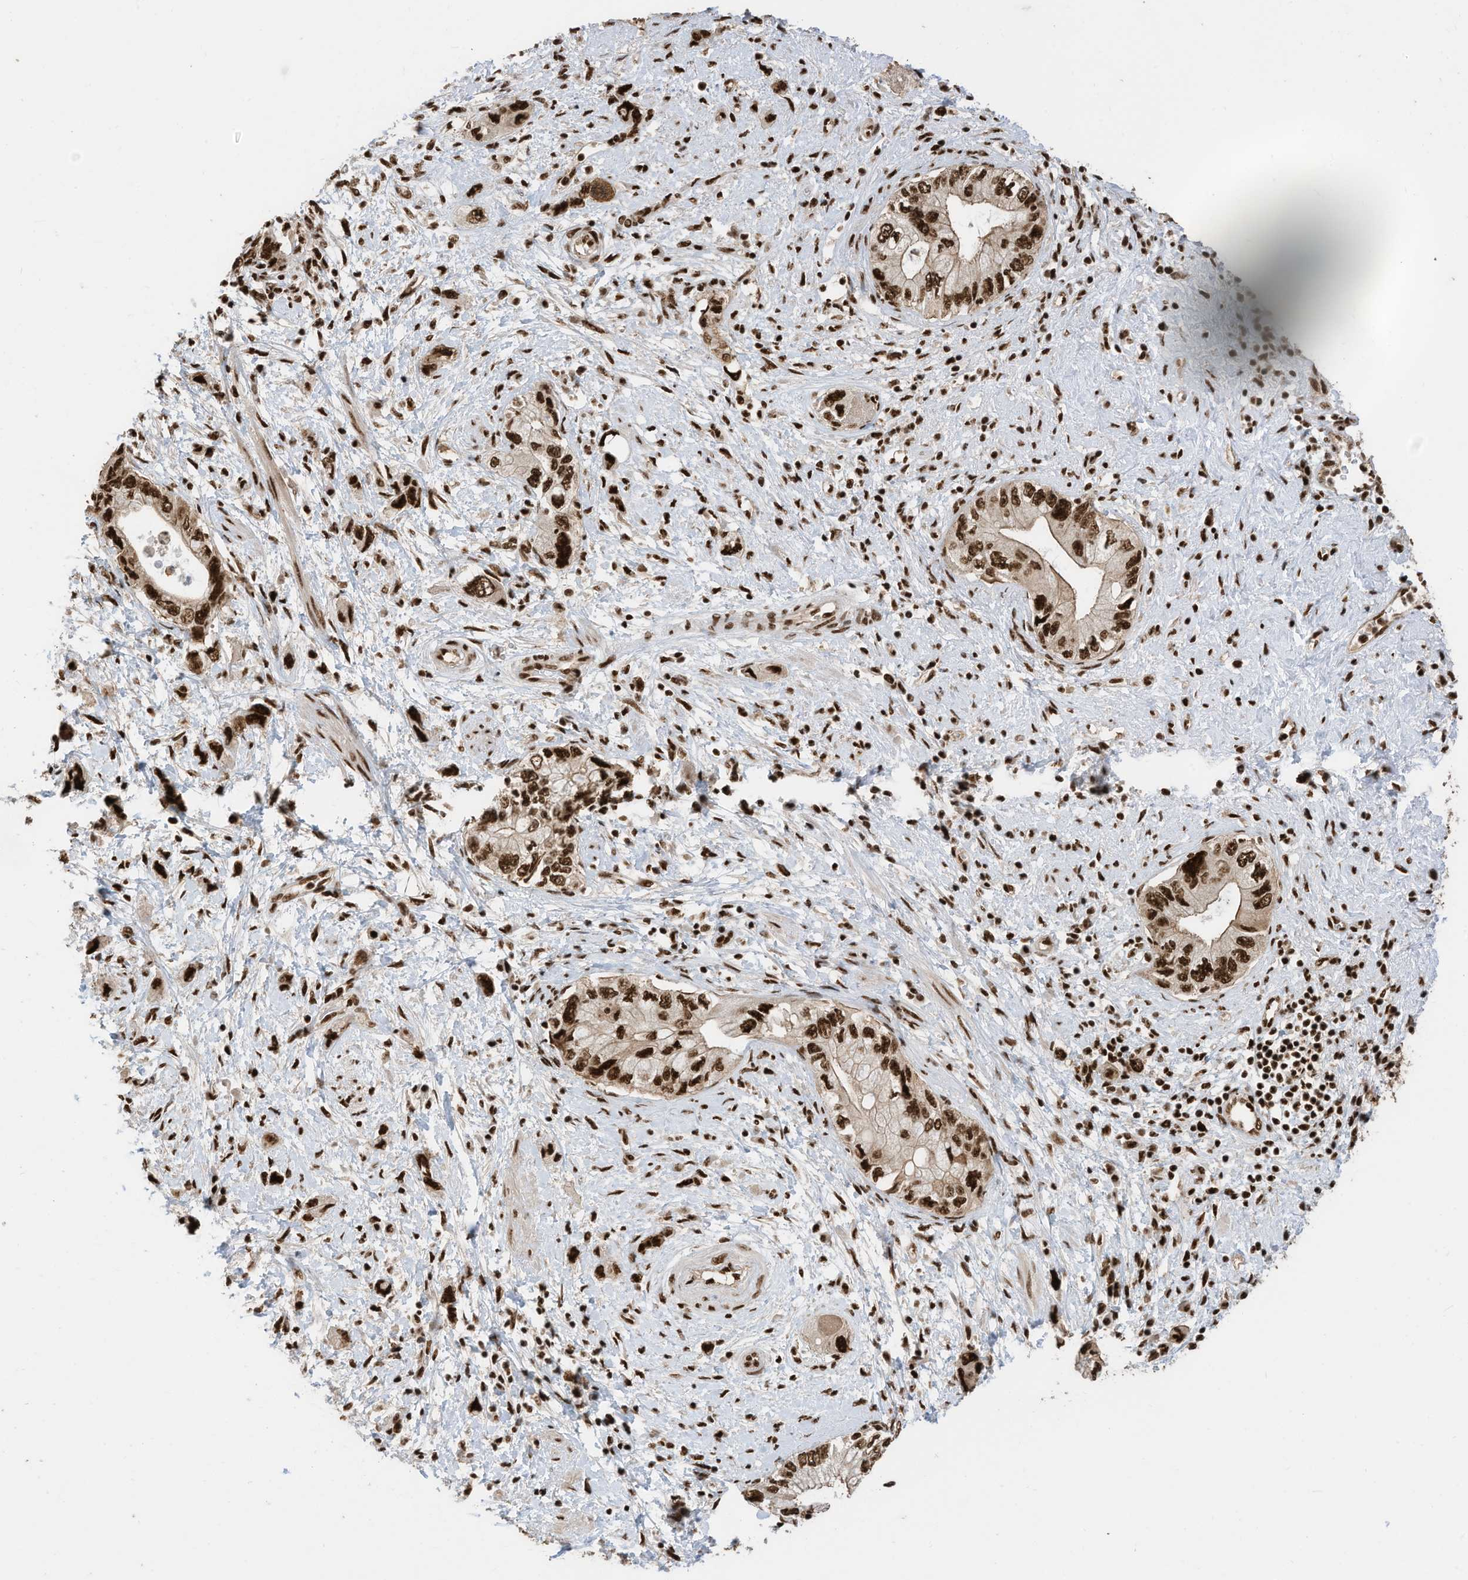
{"staining": {"intensity": "strong", "quantity": ">75%", "location": "nuclear"}, "tissue": "pancreatic cancer", "cell_type": "Tumor cells", "image_type": "cancer", "snomed": [{"axis": "morphology", "description": "Adenocarcinoma, NOS"}, {"axis": "topography", "description": "Pancreas"}], "caption": "Approximately >75% of tumor cells in pancreatic cancer demonstrate strong nuclear protein staining as visualized by brown immunohistochemical staining.", "gene": "SF3A3", "patient": {"sex": "female", "age": 73}}